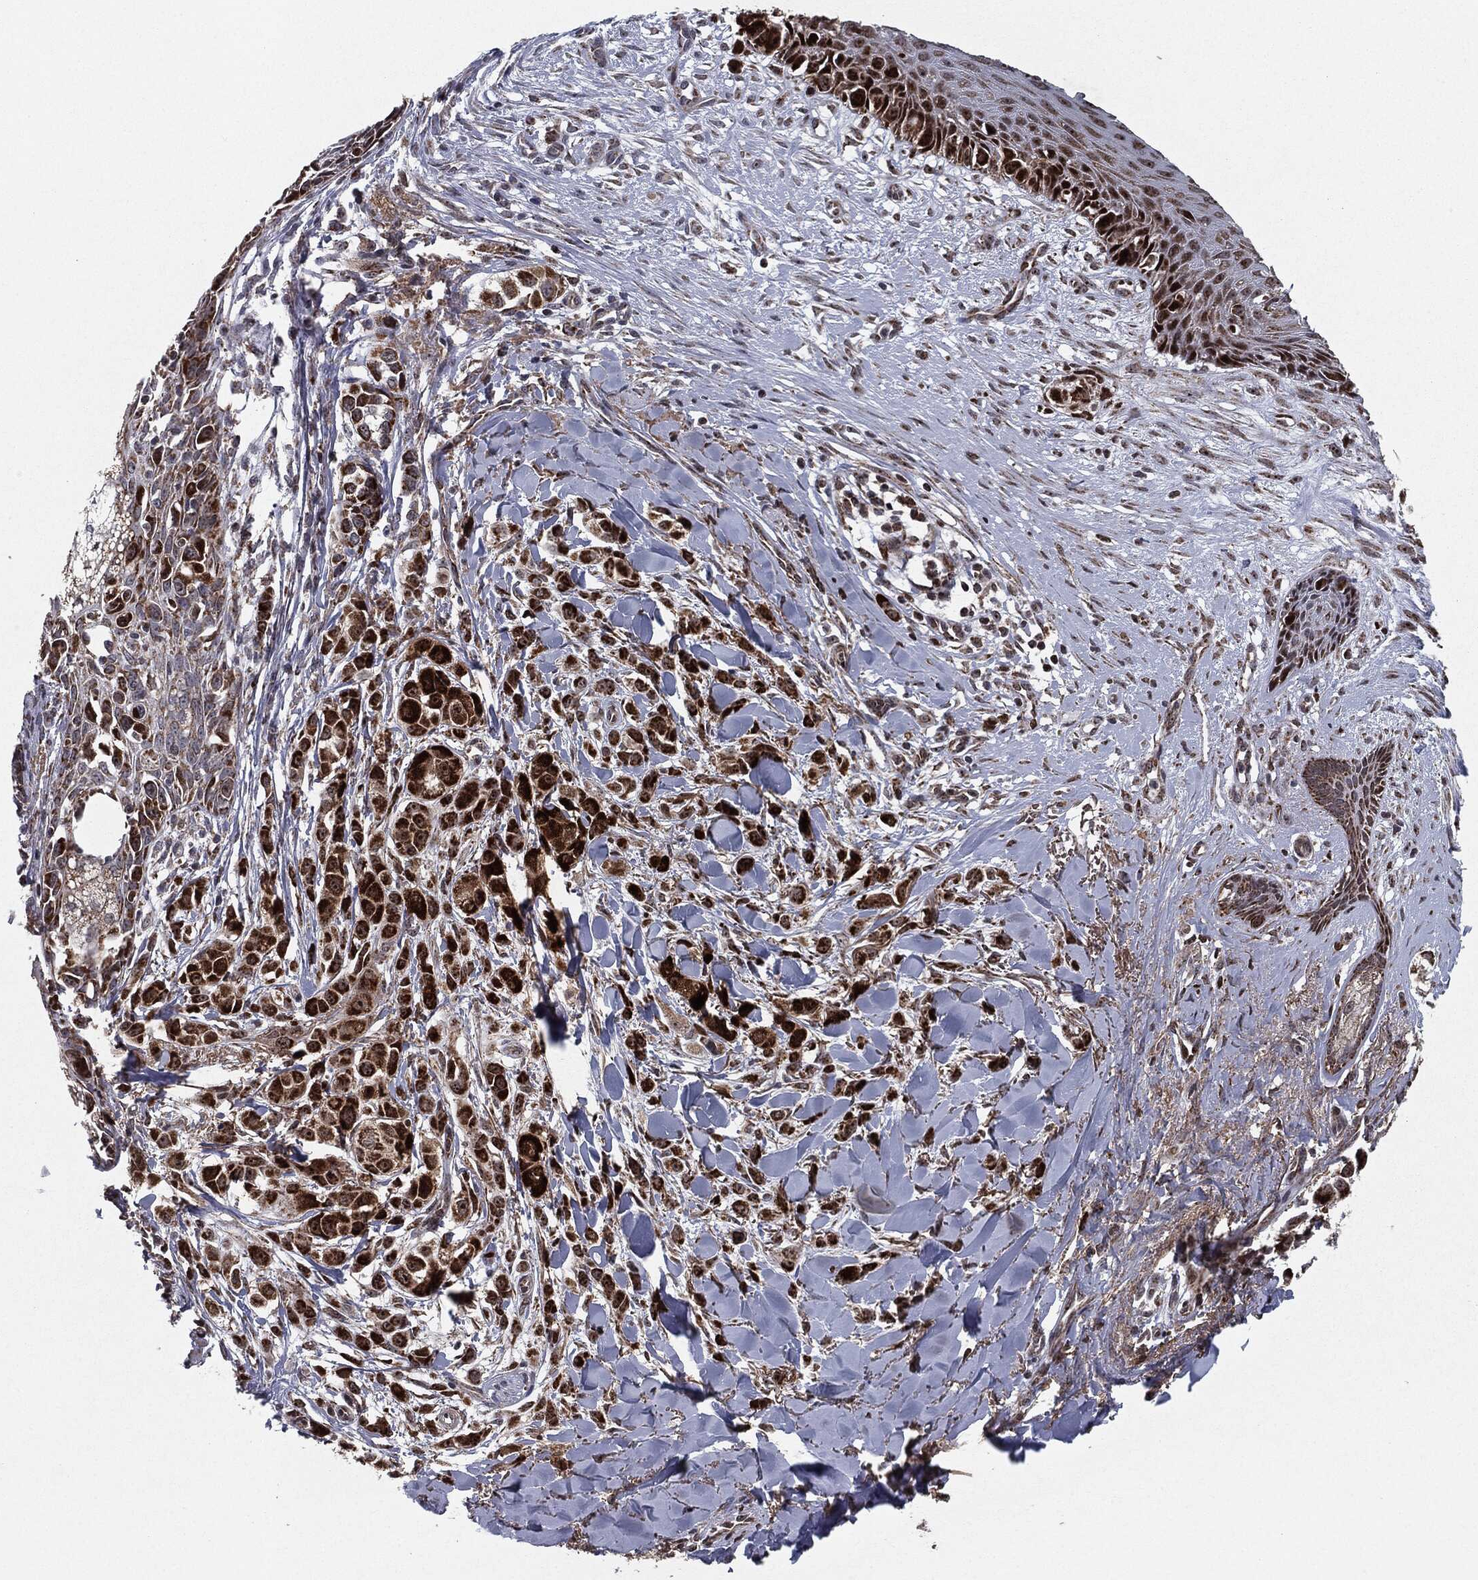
{"staining": {"intensity": "strong", "quantity": ">75%", "location": "cytoplasmic/membranous"}, "tissue": "melanoma", "cell_type": "Tumor cells", "image_type": "cancer", "snomed": [{"axis": "morphology", "description": "Malignant melanoma, NOS"}, {"axis": "topography", "description": "Skin"}], "caption": "Immunohistochemistry staining of melanoma, which exhibits high levels of strong cytoplasmic/membranous expression in approximately >75% of tumor cells indicating strong cytoplasmic/membranous protein staining. The staining was performed using DAB (3,3'-diaminobenzidine) (brown) for protein detection and nuclei were counterstained in hematoxylin (blue).", "gene": "CHCHD2", "patient": {"sex": "male", "age": 57}}